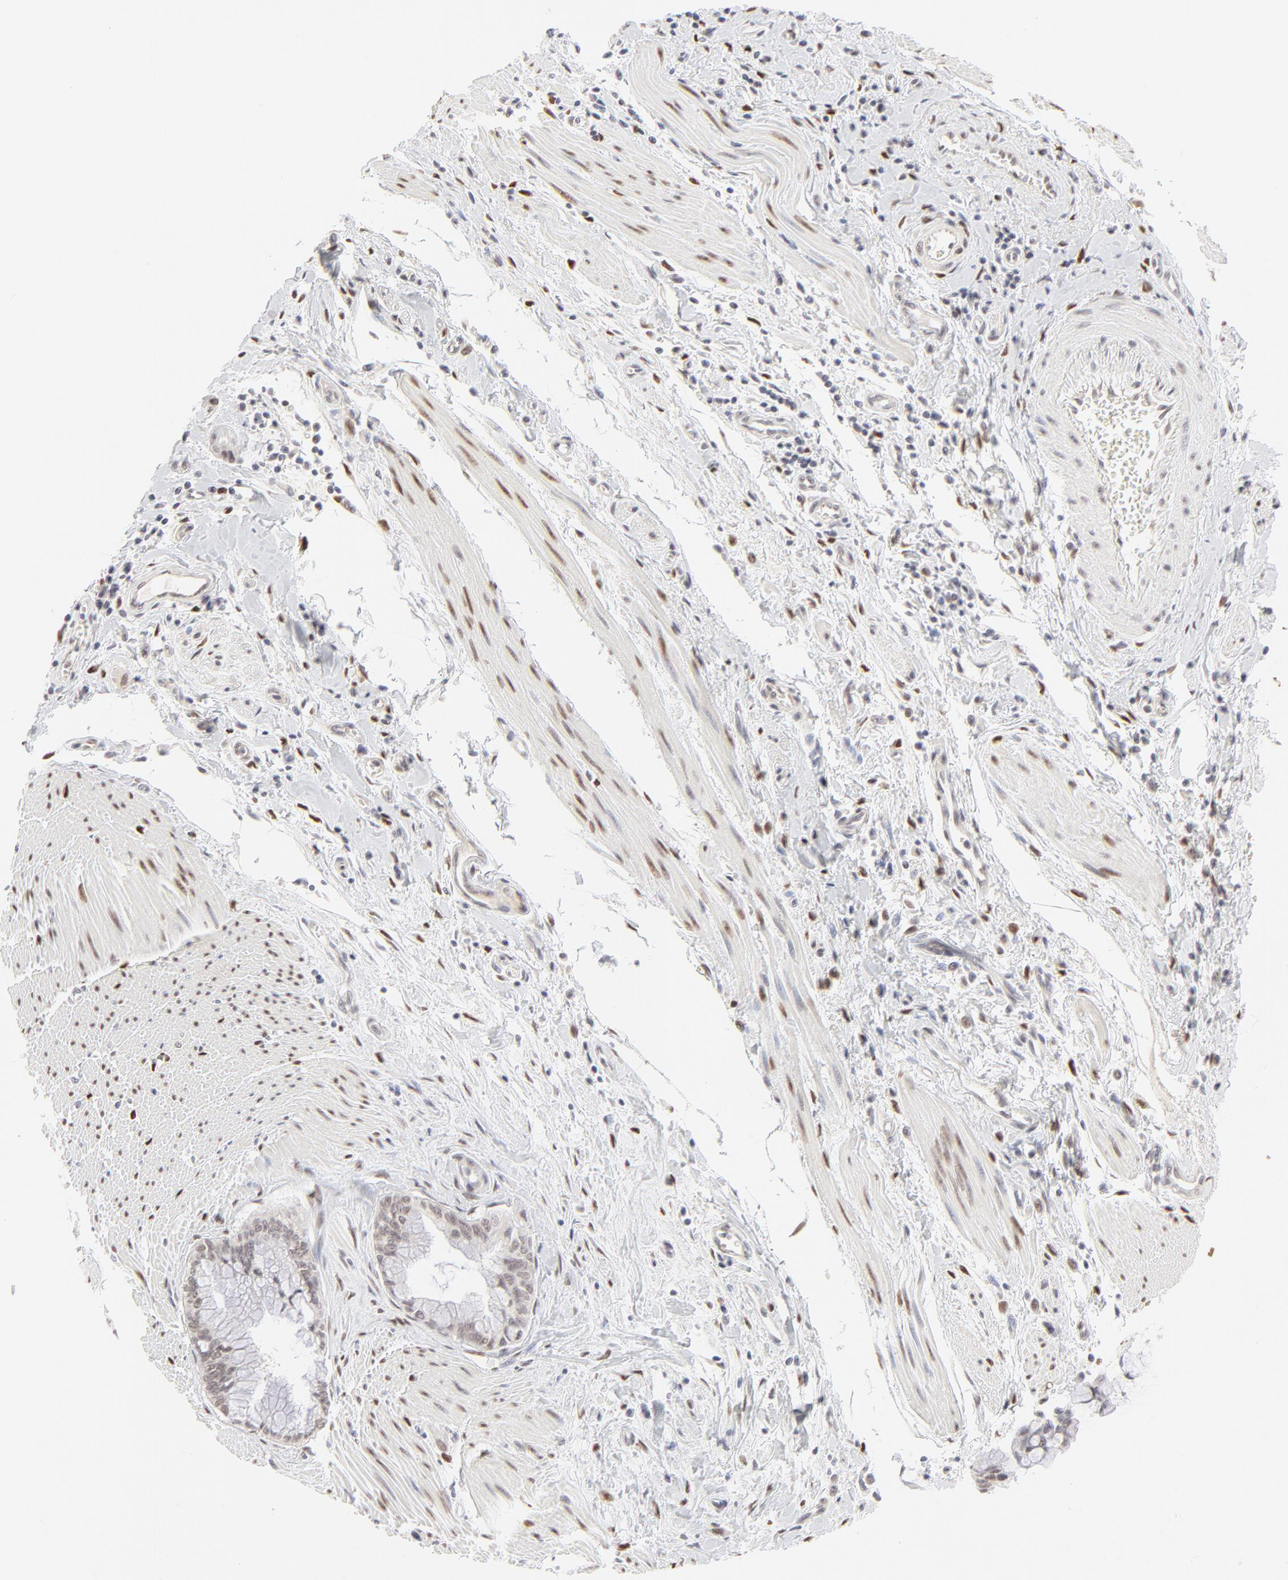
{"staining": {"intensity": "weak", "quantity": "<25%", "location": "nuclear"}, "tissue": "pancreatic cancer", "cell_type": "Tumor cells", "image_type": "cancer", "snomed": [{"axis": "morphology", "description": "Adenocarcinoma, NOS"}, {"axis": "topography", "description": "Pancreas"}], "caption": "Photomicrograph shows no significant protein positivity in tumor cells of adenocarcinoma (pancreatic). (Brightfield microscopy of DAB immunohistochemistry (IHC) at high magnification).", "gene": "PBX3", "patient": {"sex": "male", "age": 59}}